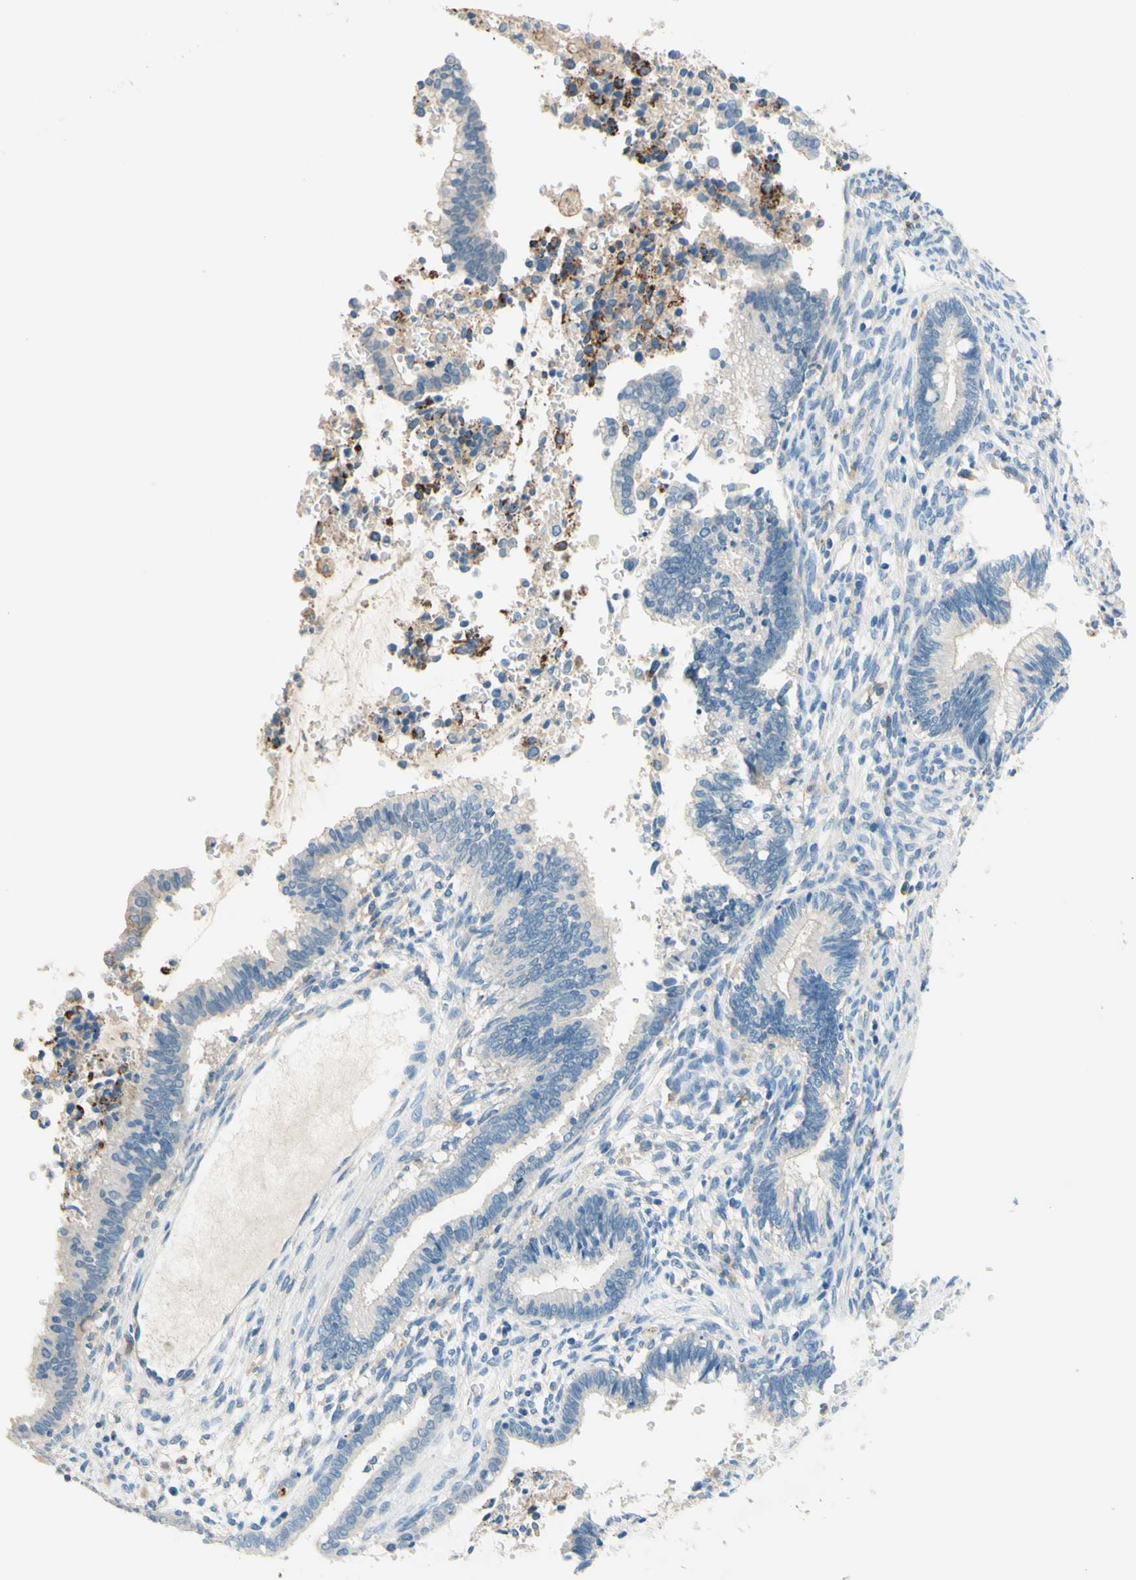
{"staining": {"intensity": "negative", "quantity": "none", "location": "none"}, "tissue": "cervical cancer", "cell_type": "Tumor cells", "image_type": "cancer", "snomed": [{"axis": "morphology", "description": "Adenocarcinoma, NOS"}, {"axis": "topography", "description": "Cervix"}], "caption": "This image is of adenocarcinoma (cervical) stained with immunohistochemistry (IHC) to label a protein in brown with the nuclei are counter-stained blue. There is no expression in tumor cells. (DAB (3,3'-diaminobenzidine) immunohistochemistry (IHC), high magnification).", "gene": "SIGLEC9", "patient": {"sex": "female", "age": 44}}